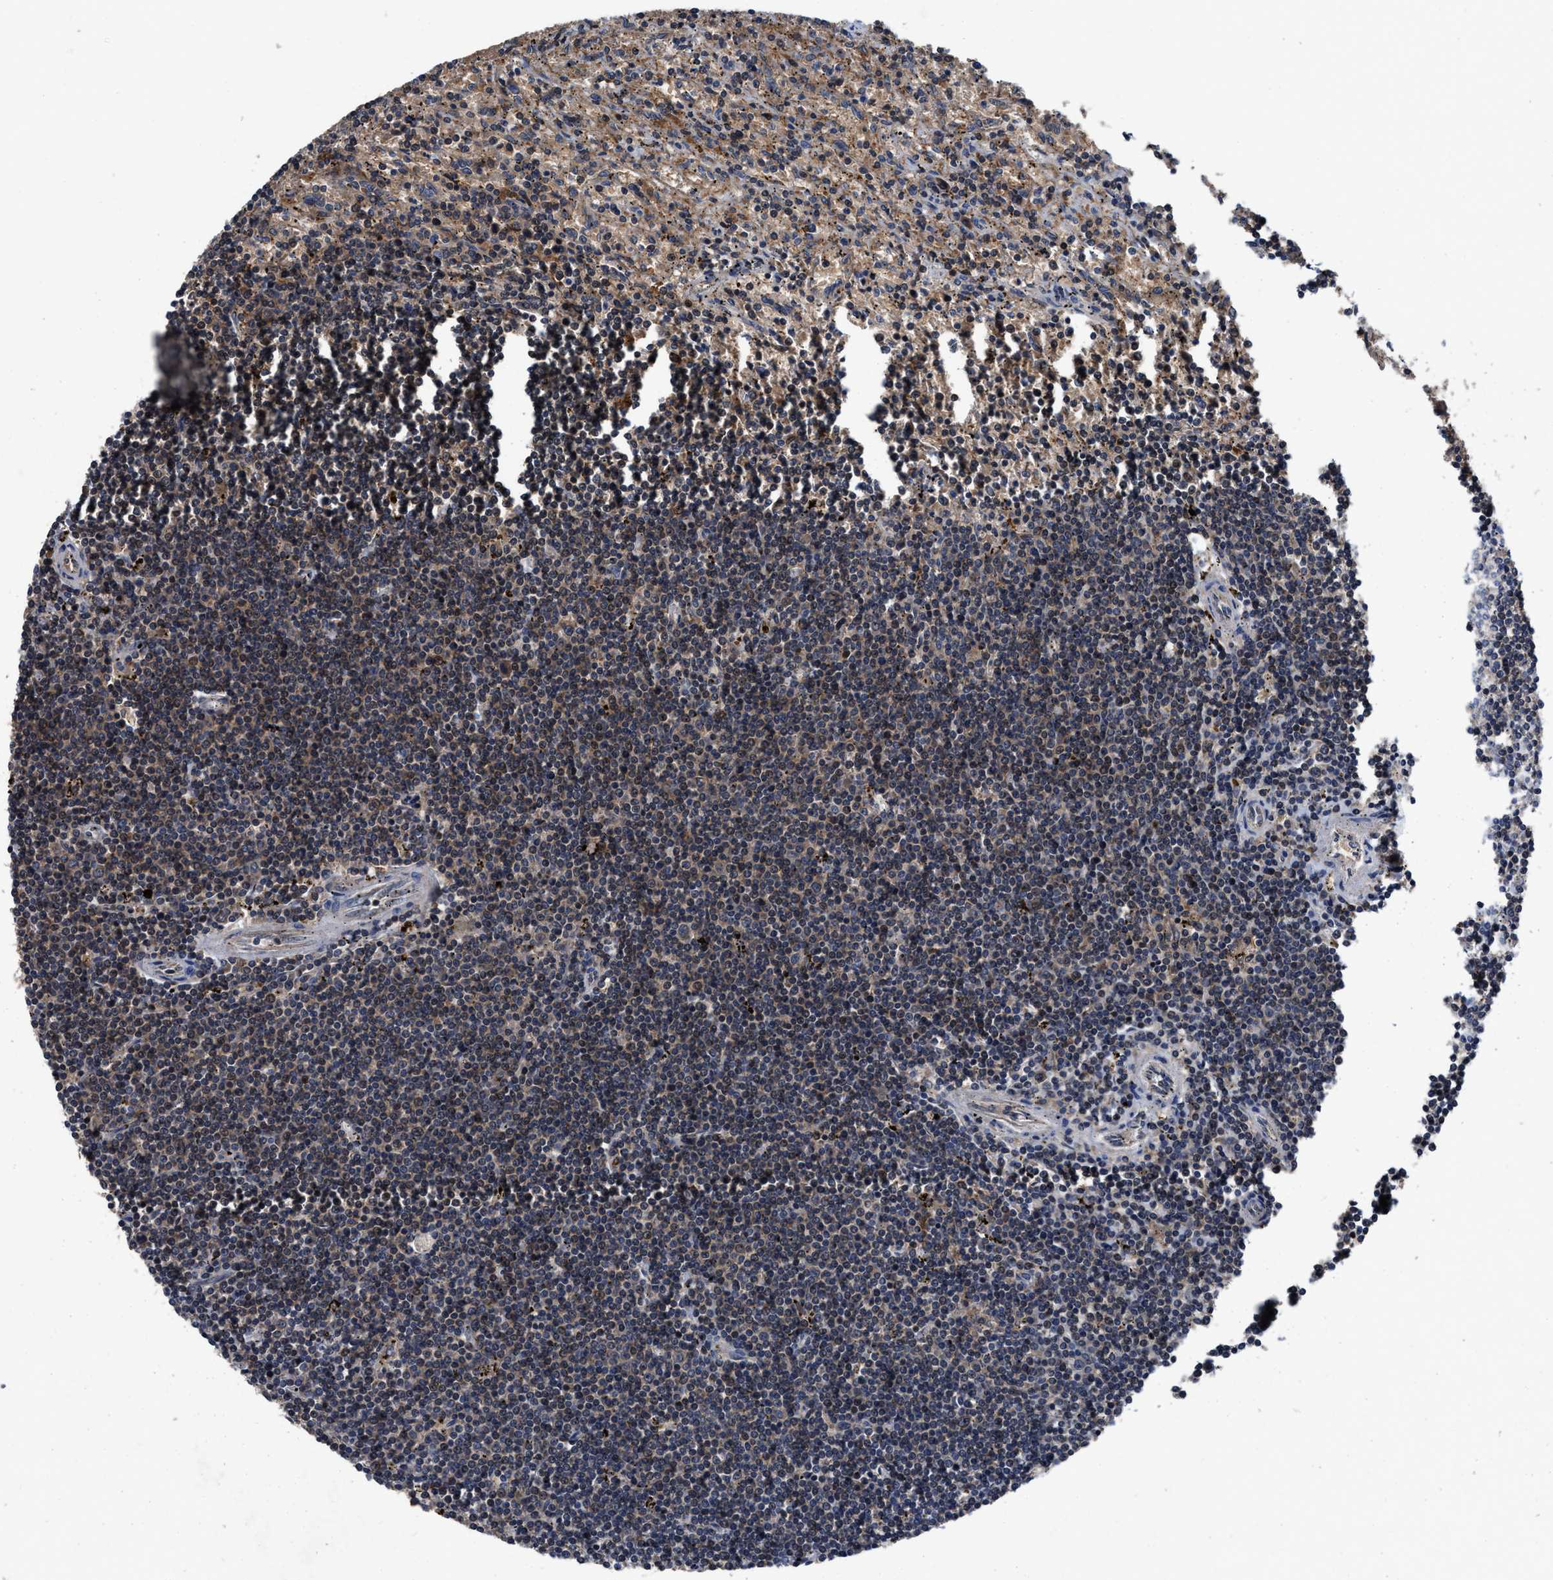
{"staining": {"intensity": "weak", "quantity": "25%-75%", "location": "cytoplasmic/membranous"}, "tissue": "lymphoma", "cell_type": "Tumor cells", "image_type": "cancer", "snomed": [{"axis": "morphology", "description": "Malignant lymphoma, non-Hodgkin's type, Low grade"}, {"axis": "topography", "description": "Spleen"}], "caption": "Protein analysis of lymphoma tissue reveals weak cytoplasmic/membranous staining in about 25%-75% of tumor cells.", "gene": "RGS10", "patient": {"sex": "male", "age": 76}}